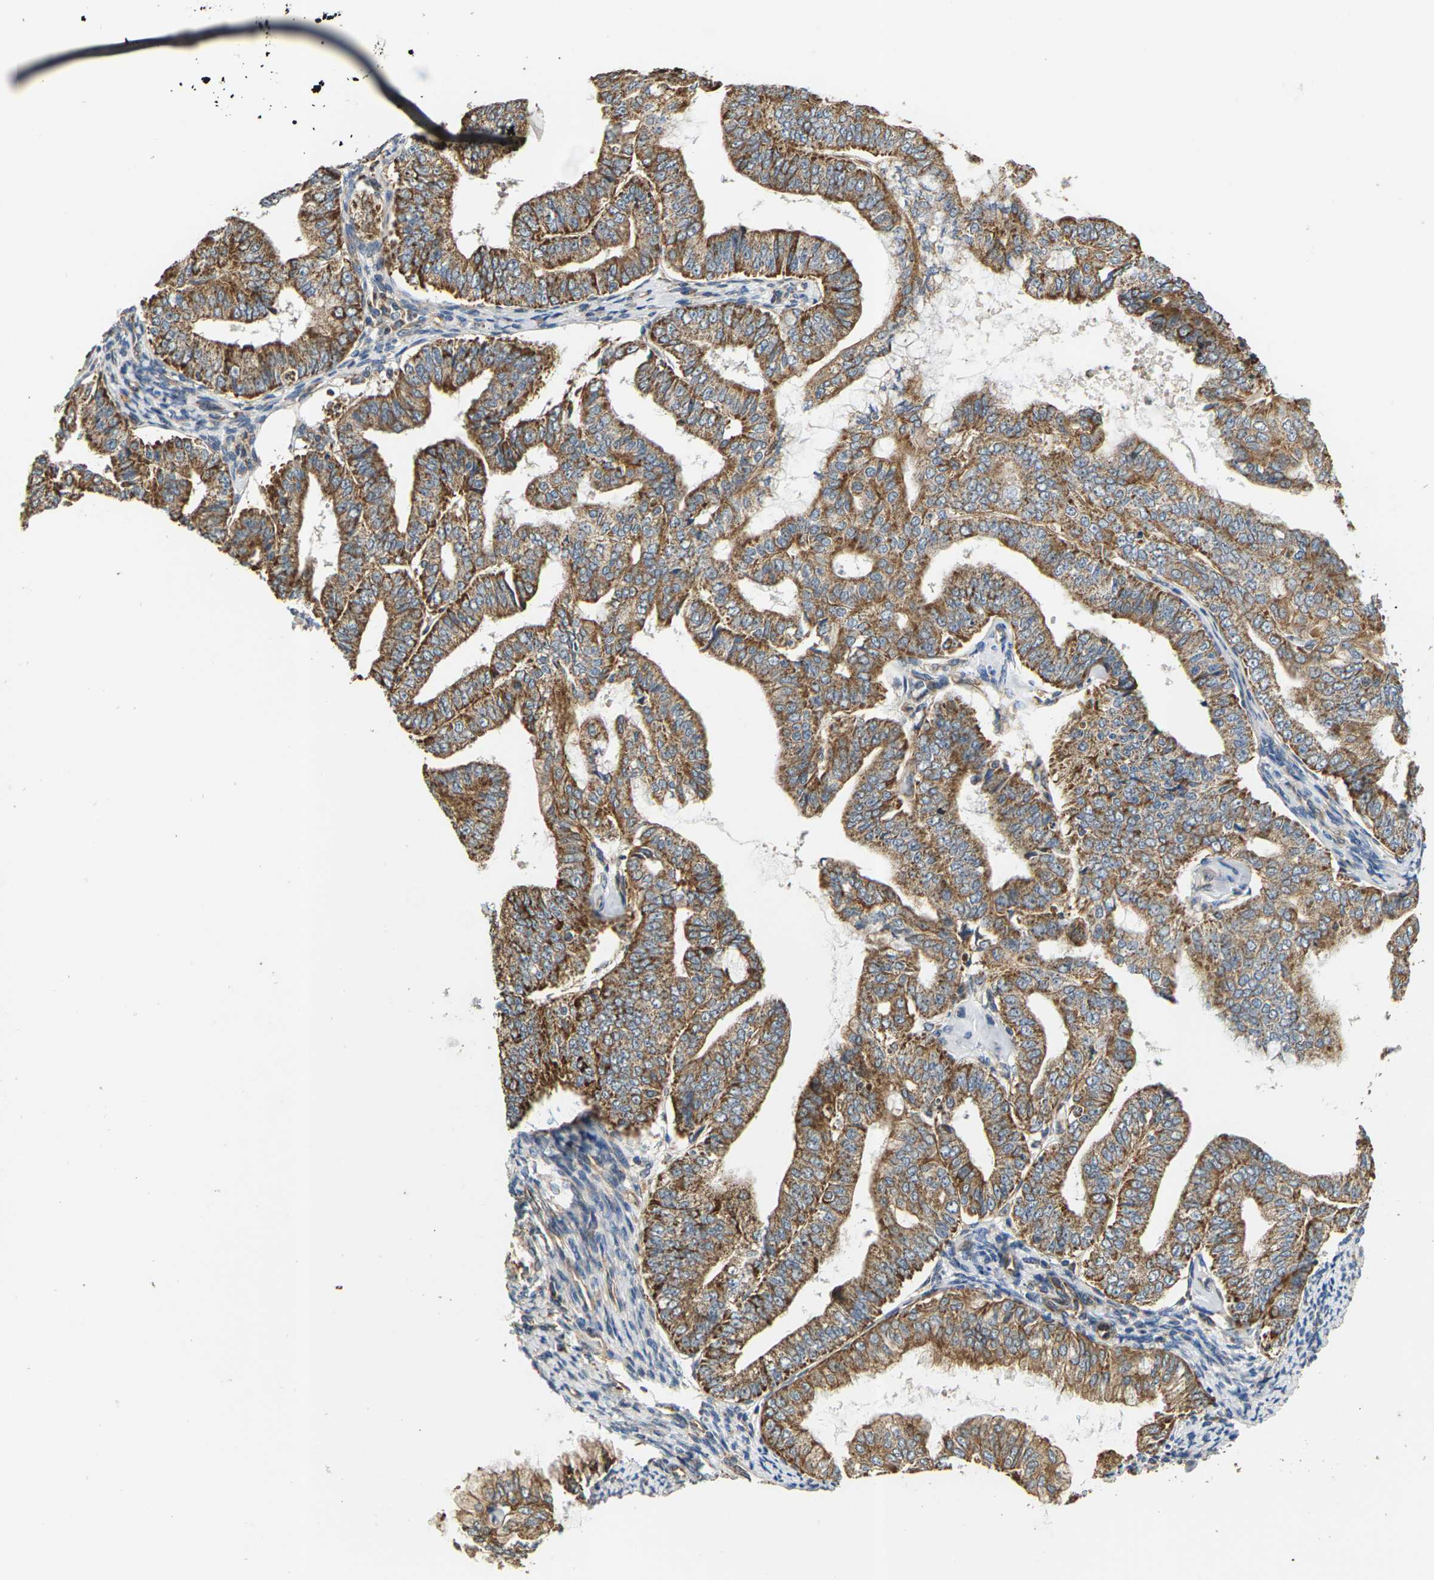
{"staining": {"intensity": "moderate", "quantity": ">75%", "location": "cytoplasmic/membranous"}, "tissue": "endometrial cancer", "cell_type": "Tumor cells", "image_type": "cancer", "snomed": [{"axis": "morphology", "description": "Adenocarcinoma, NOS"}, {"axis": "topography", "description": "Endometrium"}], "caption": "IHC of human adenocarcinoma (endometrial) demonstrates medium levels of moderate cytoplasmic/membranous positivity in approximately >75% of tumor cells.", "gene": "PCDHB4", "patient": {"sex": "female", "age": 63}}